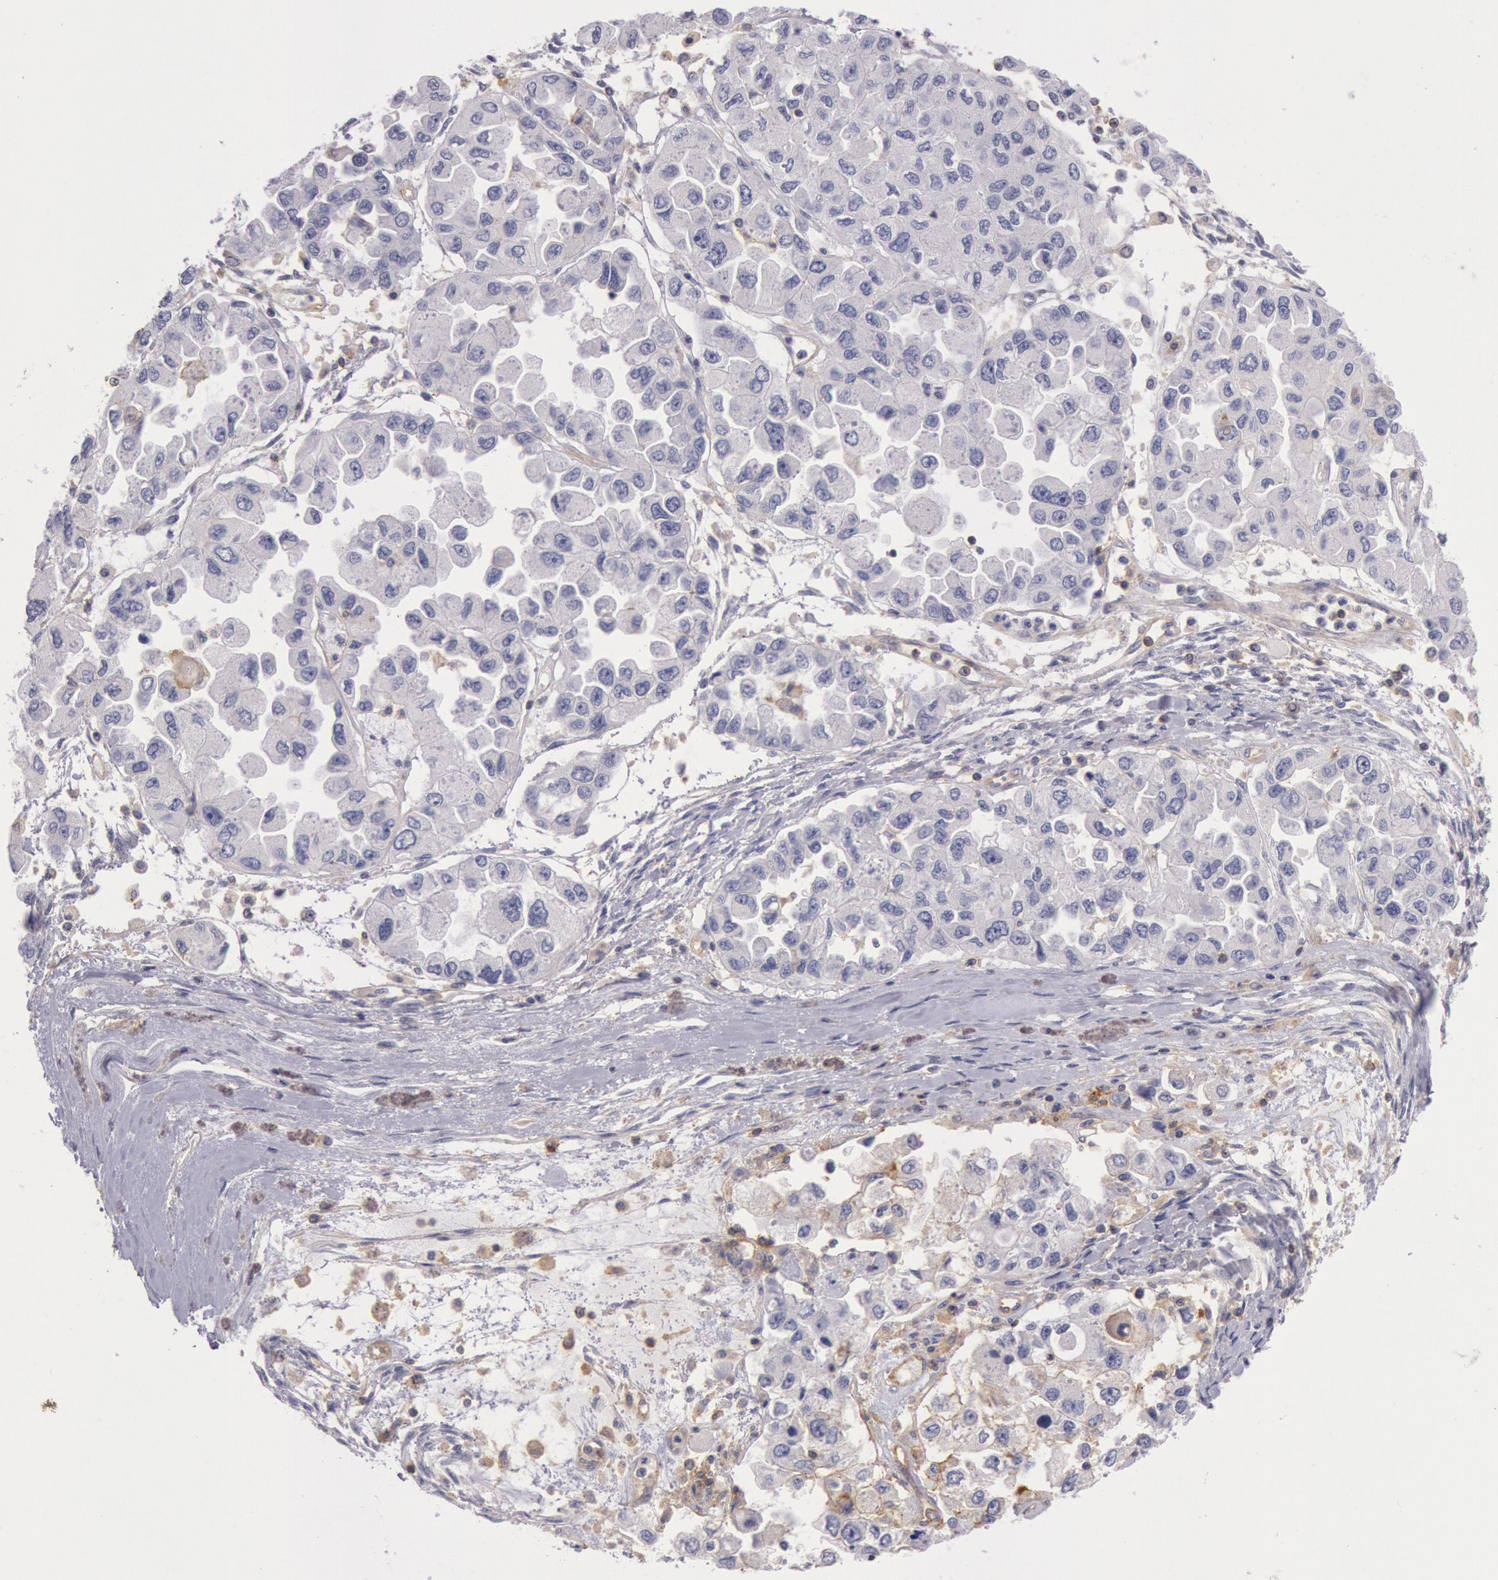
{"staining": {"intensity": "weak", "quantity": "<25%", "location": "cytoplasmic/membranous"}, "tissue": "ovarian cancer", "cell_type": "Tumor cells", "image_type": "cancer", "snomed": [{"axis": "morphology", "description": "Cystadenocarcinoma, serous, NOS"}, {"axis": "topography", "description": "Ovary"}], "caption": "Tumor cells are negative for protein expression in human serous cystadenocarcinoma (ovarian). (Immunohistochemistry, brightfield microscopy, high magnification).", "gene": "TRIB2", "patient": {"sex": "female", "age": 84}}